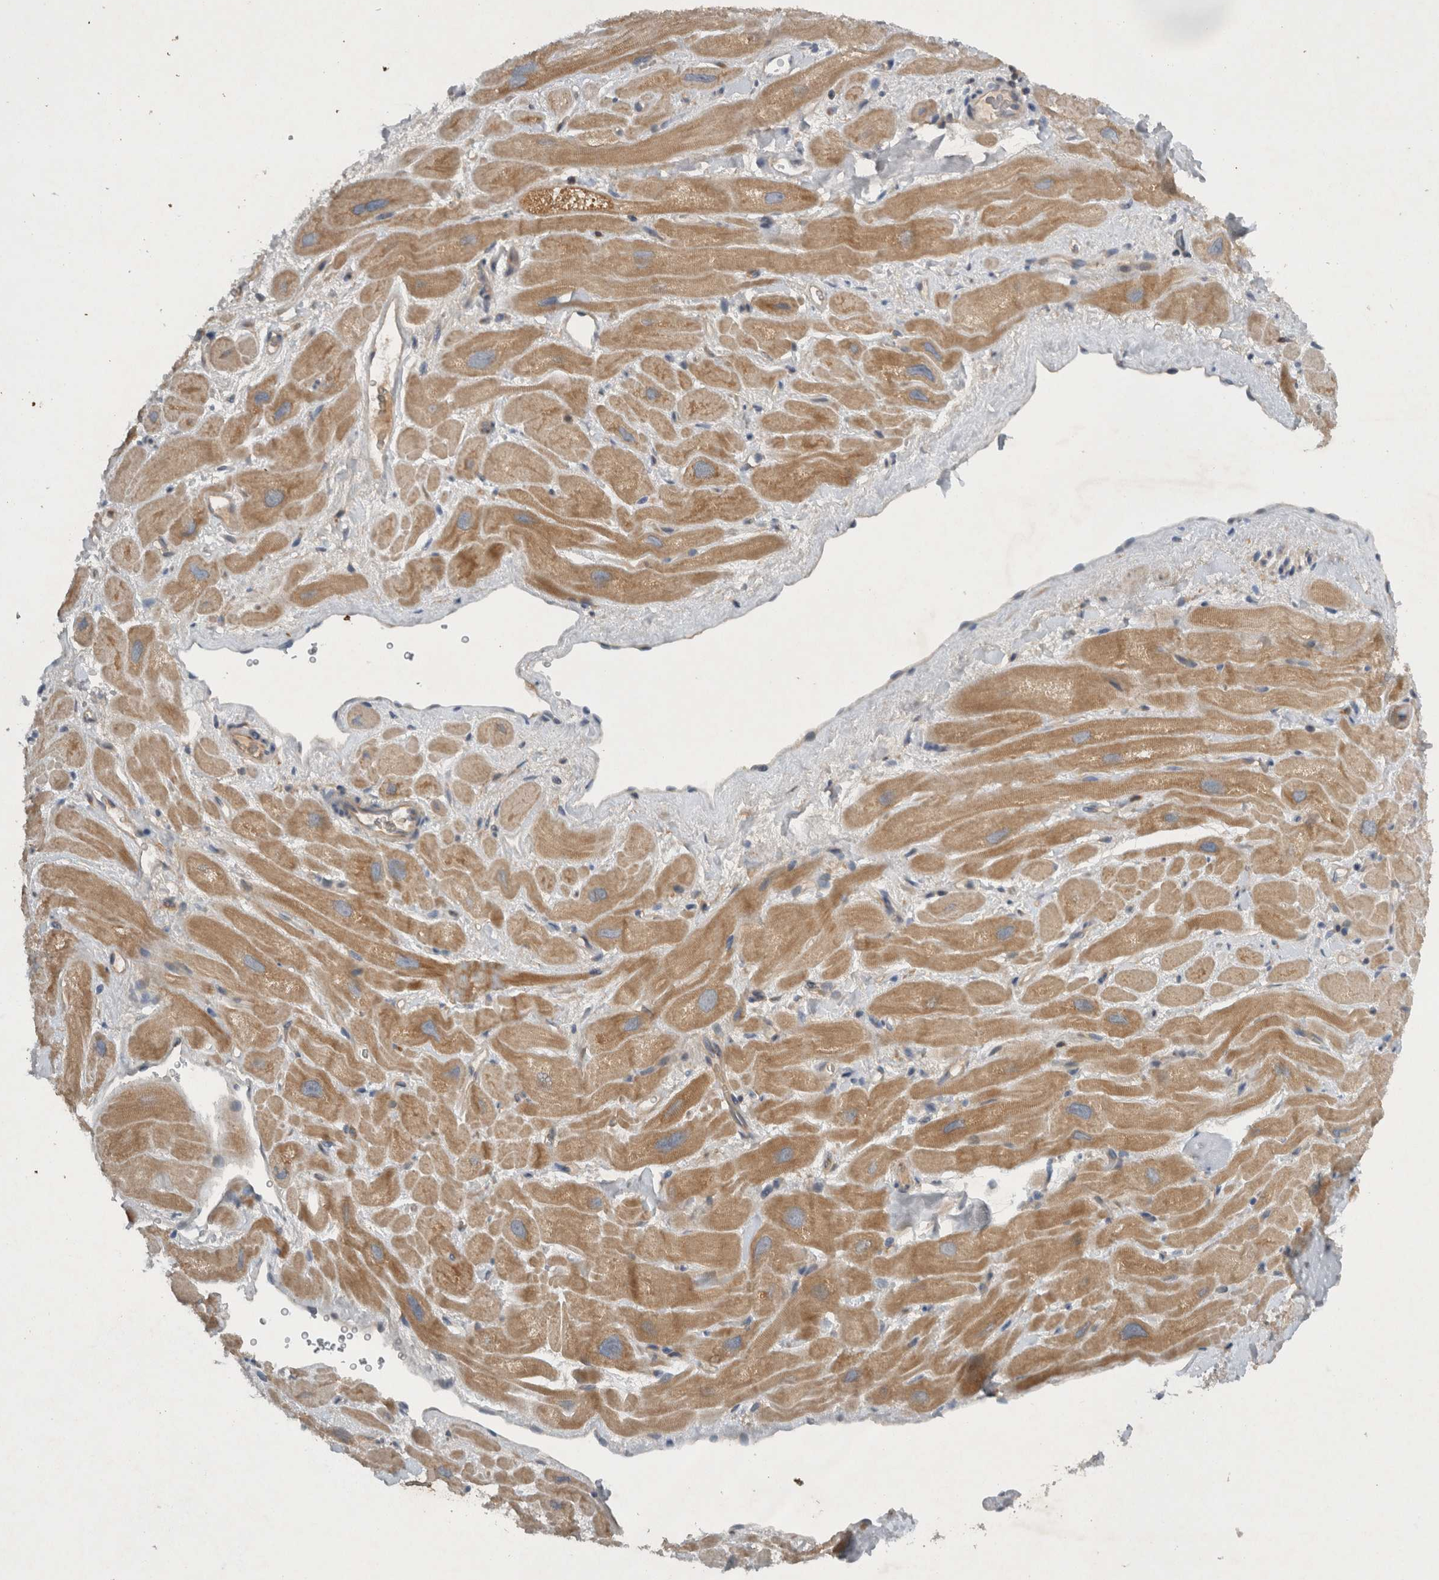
{"staining": {"intensity": "moderate", "quantity": ">75%", "location": "cytoplasmic/membranous"}, "tissue": "heart muscle", "cell_type": "Cardiomyocytes", "image_type": "normal", "snomed": [{"axis": "morphology", "description": "Normal tissue, NOS"}, {"axis": "topography", "description": "Heart"}], "caption": "Cardiomyocytes demonstrate medium levels of moderate cytoplasmic/membranous expression in about >75% of cells in benign heart muscle.", "gene": "SCARA5", "patient": {"sex": "male", "age": 49}}